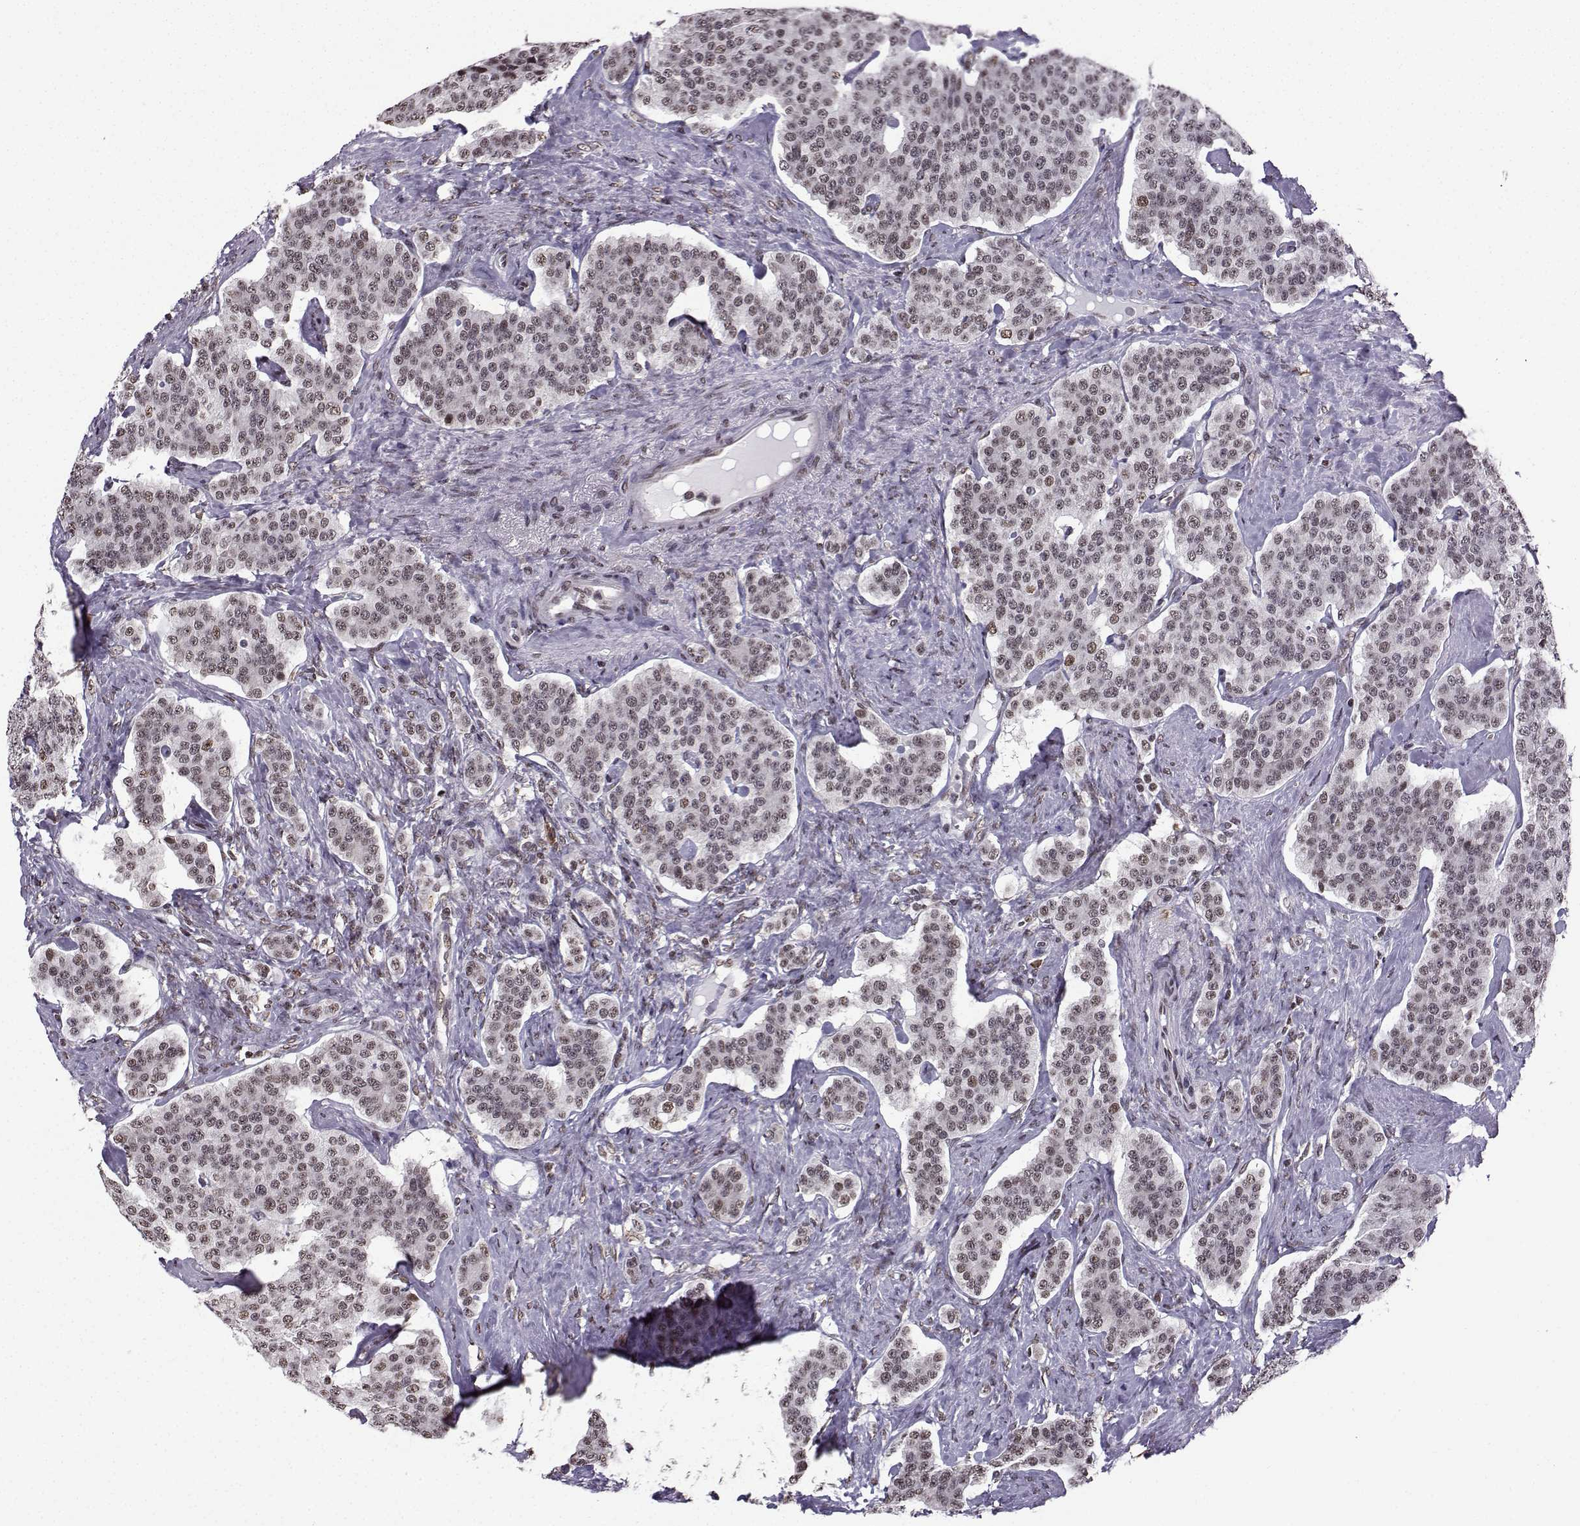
{"staining": {"intensity": "negative", "quantity": "none", "location": "none"}, "tissue": "carcinoid", "cell_type": "Tumor cells", "image_type": "cancer", "snomed": [{"axis": "morphology", "description": "Carcinoid, malignant, NOS"}, {"axis": "topography", "description": "Small intestine"}], "caption": "Human malignant carcinoid stained for a protein using IHC demonstrates no positivity in tumor cells.", "gene": "EZH1", "patient": {"sex": "female", "age": 58}}